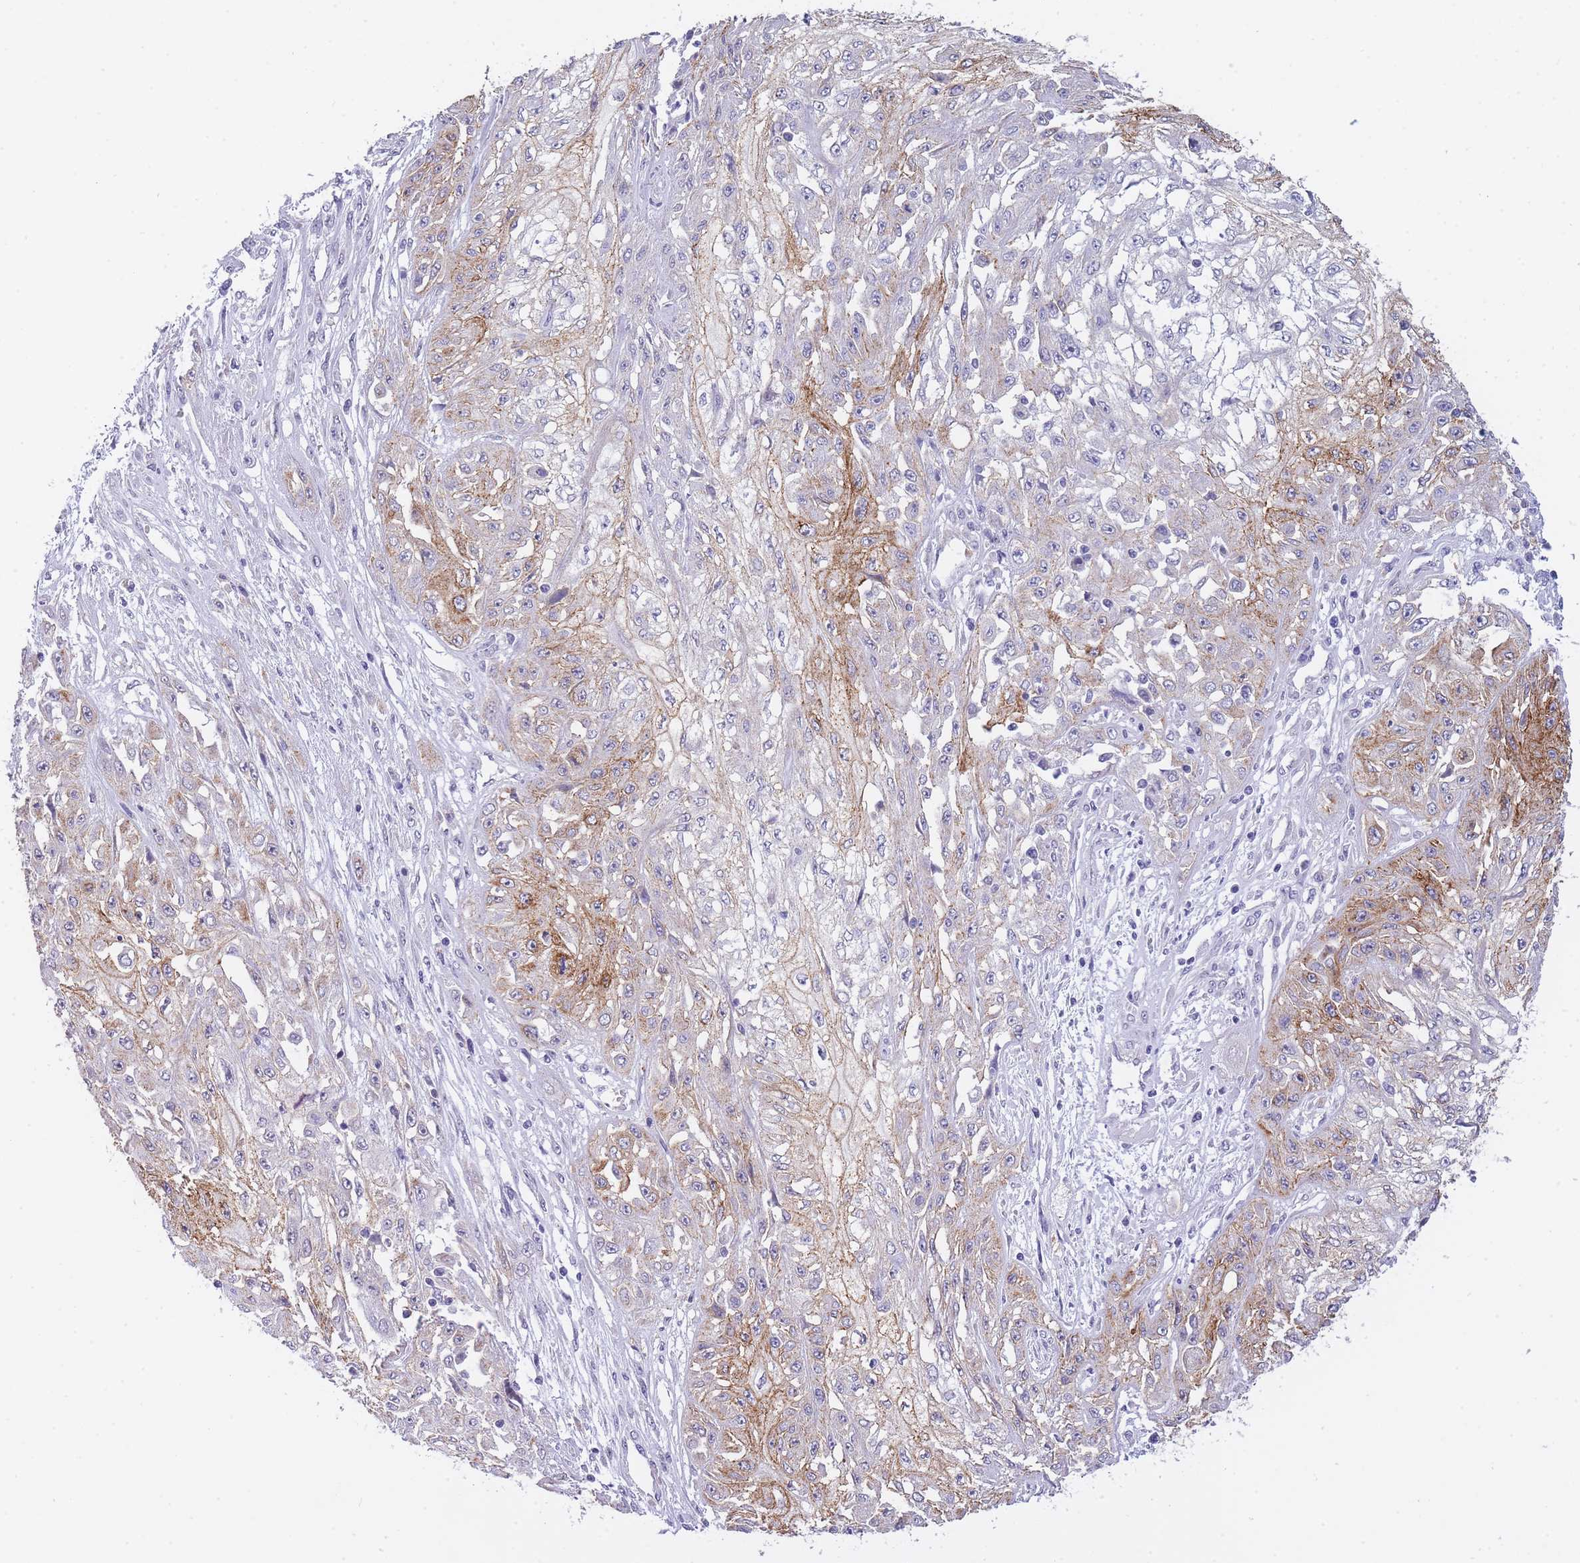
{"staining": {"intensity": "strong", "quantity": "25%-75%", "location": "cytoplasmic/membranous"}, "tissue": "skin cancer", "cell_type": "Tumor cells", "image_type": "cancer", "snomed": [{"axis": "morphology", "description": "Squamous cell carcinoma, NOS"}, {"axis": "morphology", "description": "Squamous cell carcinoma, metastatic, NOS"}, {"axis": "topography", "description": "Skin"}, {"axis": "topography", "description": "Lymph node"}], "caption": "Immunohistochemistry (DAB) staining of squamous cell carcinoma (skin) exhibits strong cytoplasmic/membranous protein expression in approximately 25%-75% of tumor cells. (IHC, brightfield microscopy, high magnification).", "gene": "FRAT2", "patient": {"sex": "male", "age": 75}}